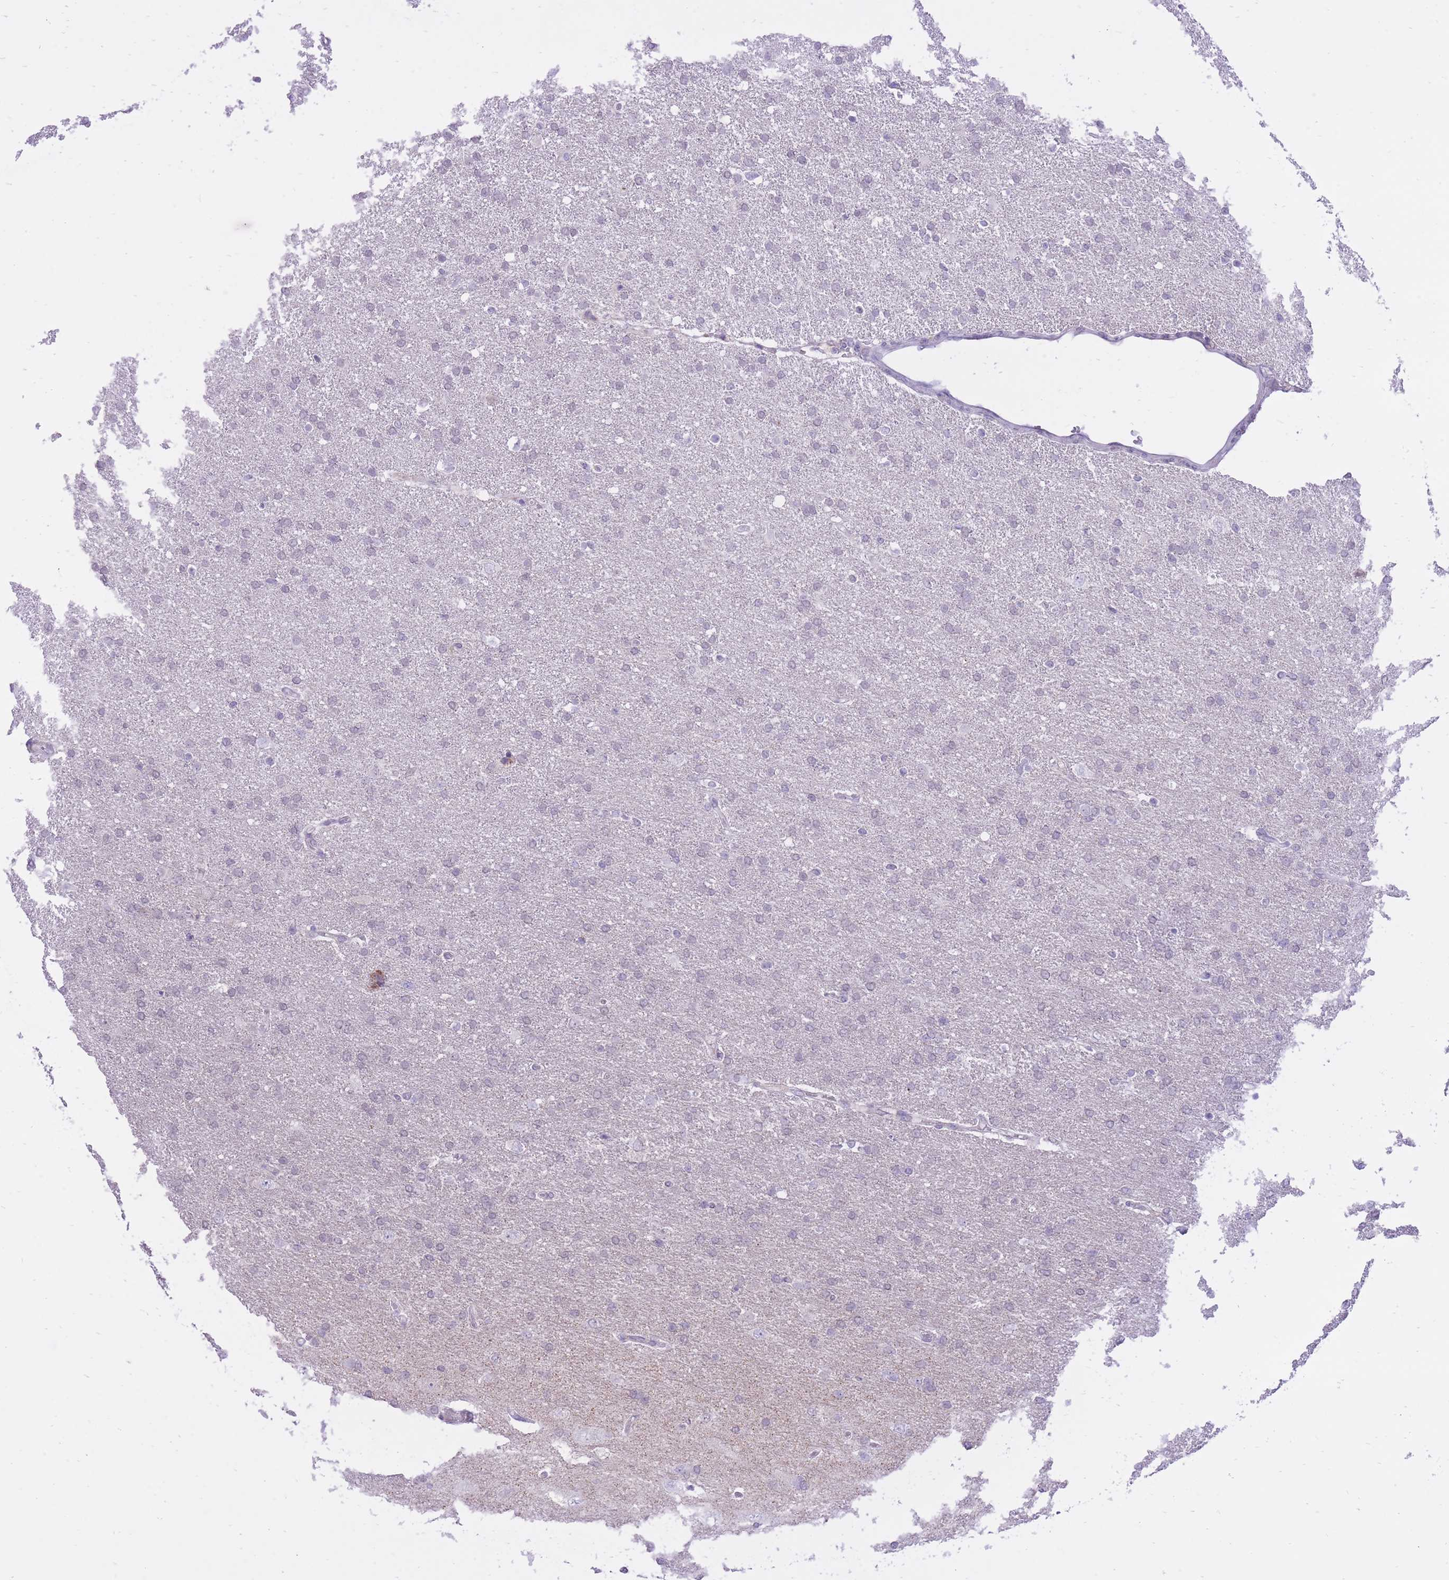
{"staining": {"intensity": "negative", "quantity": "none", "location": "none"}, "tissue": "glioma", "cell_type": "Tumor cells", "image_type": "cancer", "snomed": [{"axis": "morphology", "description": "Glioma, malignant, High grade"}, {"axis": "topography", "description": "Brain"}], "caption": "Immunohistochemistry photomicrograph of glioma stained for a protein (brown), which exhibits no positivity in tumor cells.", "gene": "DENND2D", "patient": {"sex": "male", "age": 72}}